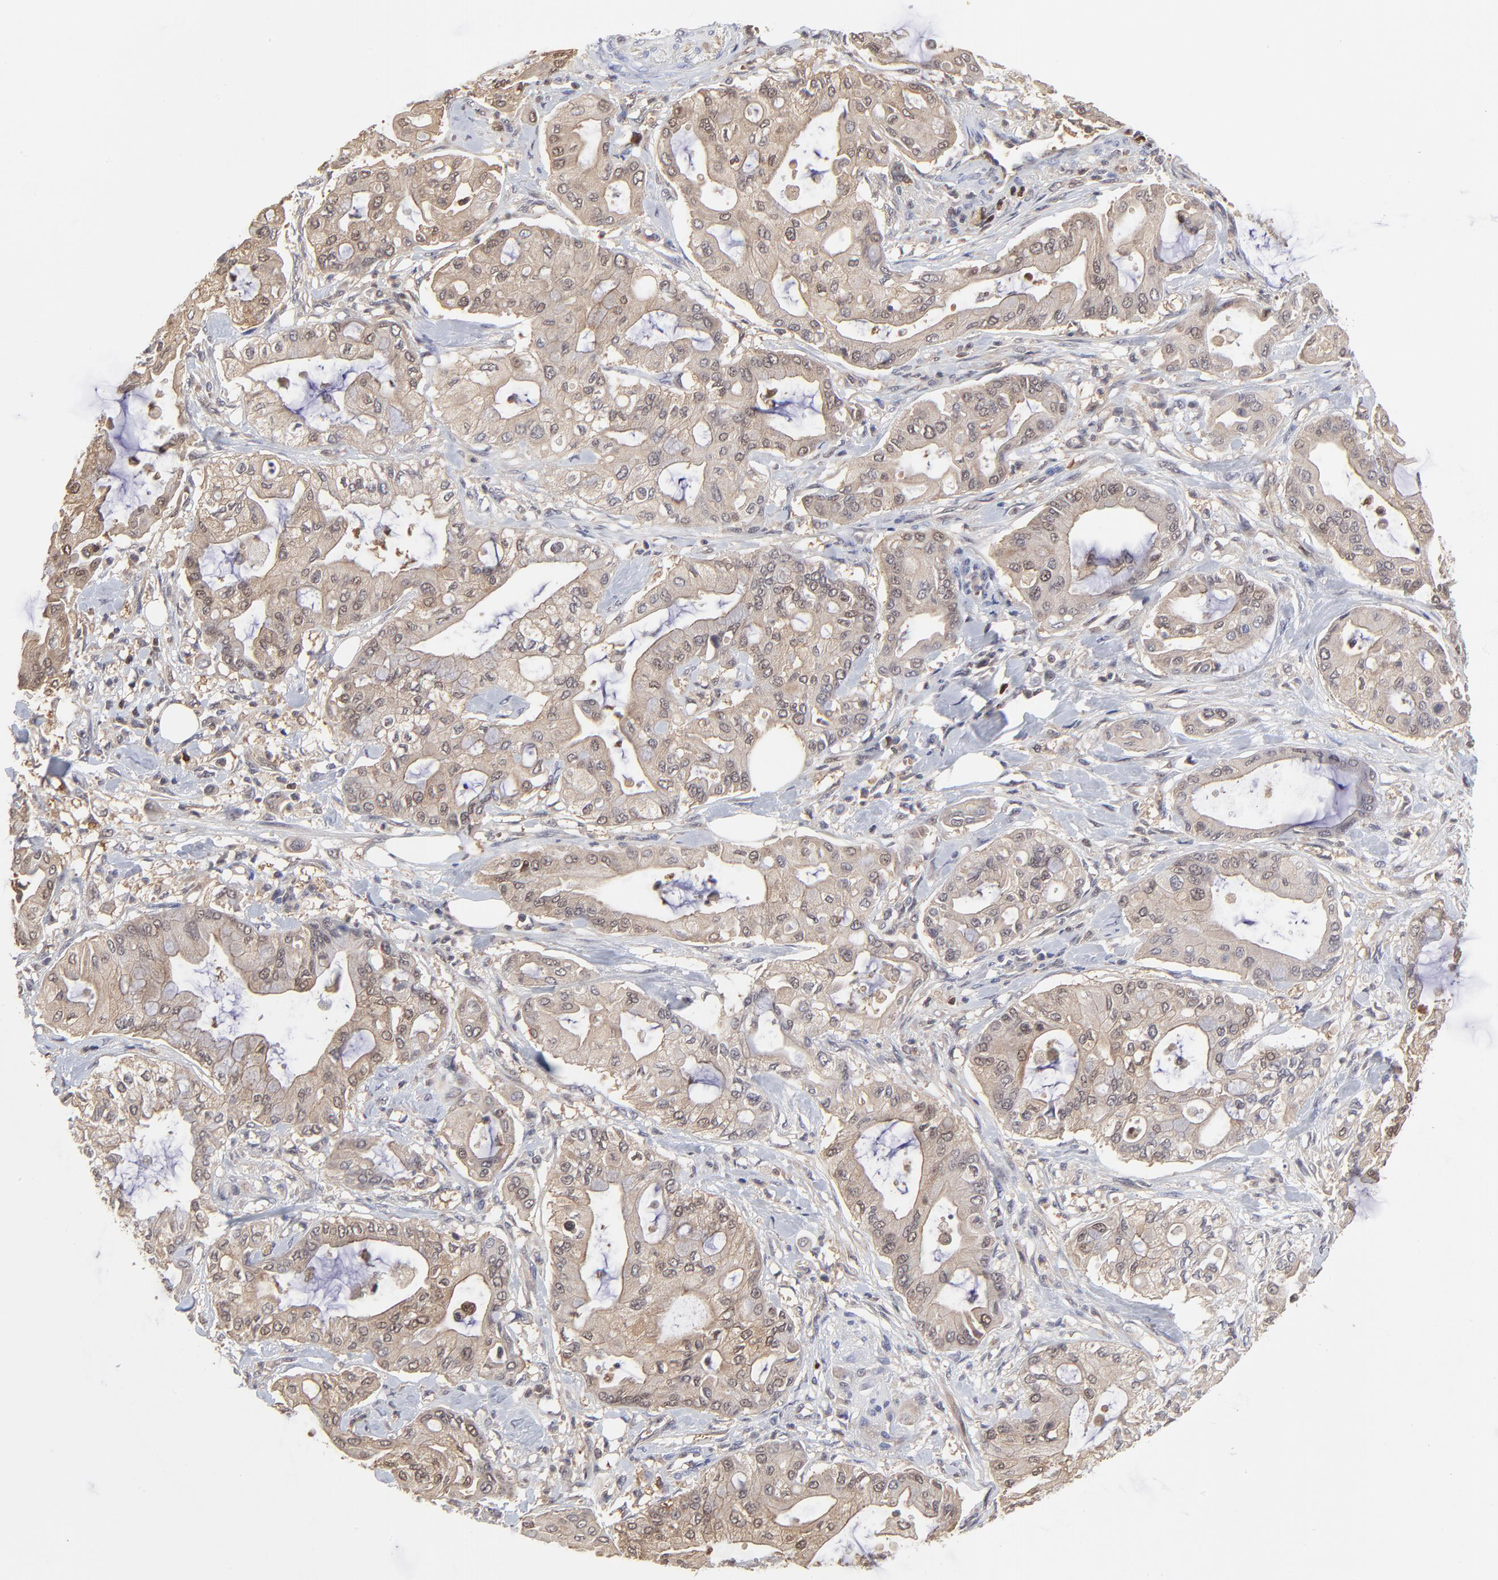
{"staining": {"intensity": "weak", "quantity": "25%-75%", "location": "cytoplasmic/membranous"}, "tissue": "pancreatic cancer", "cell_type": "Tumor cells", "image_type": "cancer", "snomed": [{"axis": "morphology", "description": "Adenocarcinoma, NOS"}, {"axis": "morphology", "description": "Adenocarcinoma, metastatic, NOS"}, {"axis": "topography", "description": "Lymph node"}, {"axis": "topography", "description": "Pancreas"}, {"axis": "topography", "description": "Duodenum"}], "caption": "Brown immunohistochemical staining in human pancreatic metastatic adenocarcinoma displays weak cytoplasmic/membranous positivity in about 25%-75% of tumor cells.", "gene": "CASP3", "patient": {"sex": "female", "age": 64}}